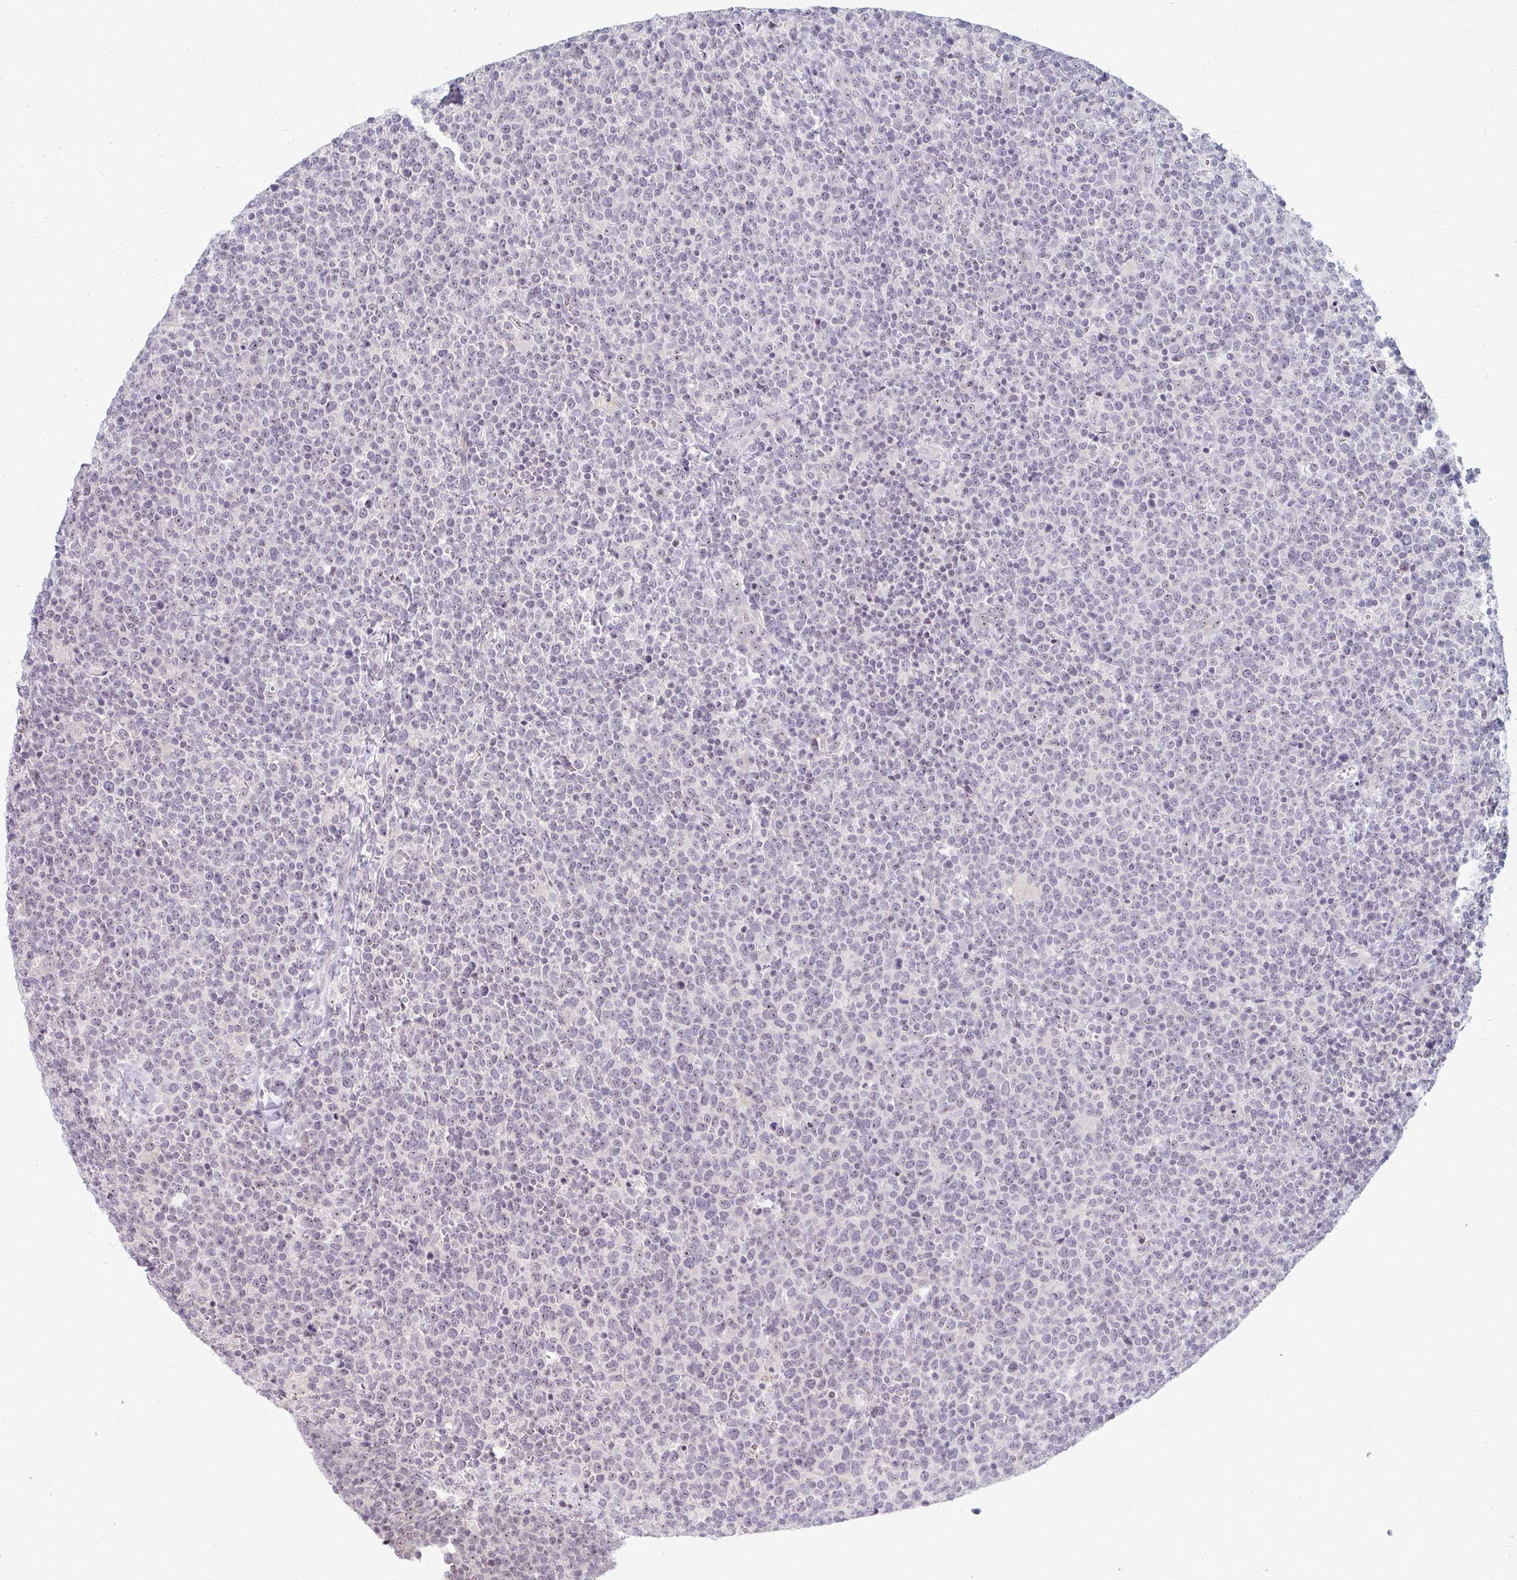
{"staining": {"intensity": "negative", "quantity": "none", "location": "none"}, "tissue": "lymphoma", "cell_type": "Tumor cells", "image_type": "cancer", "snomed": [{"axis": "morphology", "description": "Malignant lymphoma, non-Hodgkin's type, High grade"}, {"axis": "topography", "description": "Lymph node"}], "caption": "Tumor cells are negative for brown protein staining in lymphoma.", "gene": "NUDT16", "patient": {"sex": "male", "age": 61}}